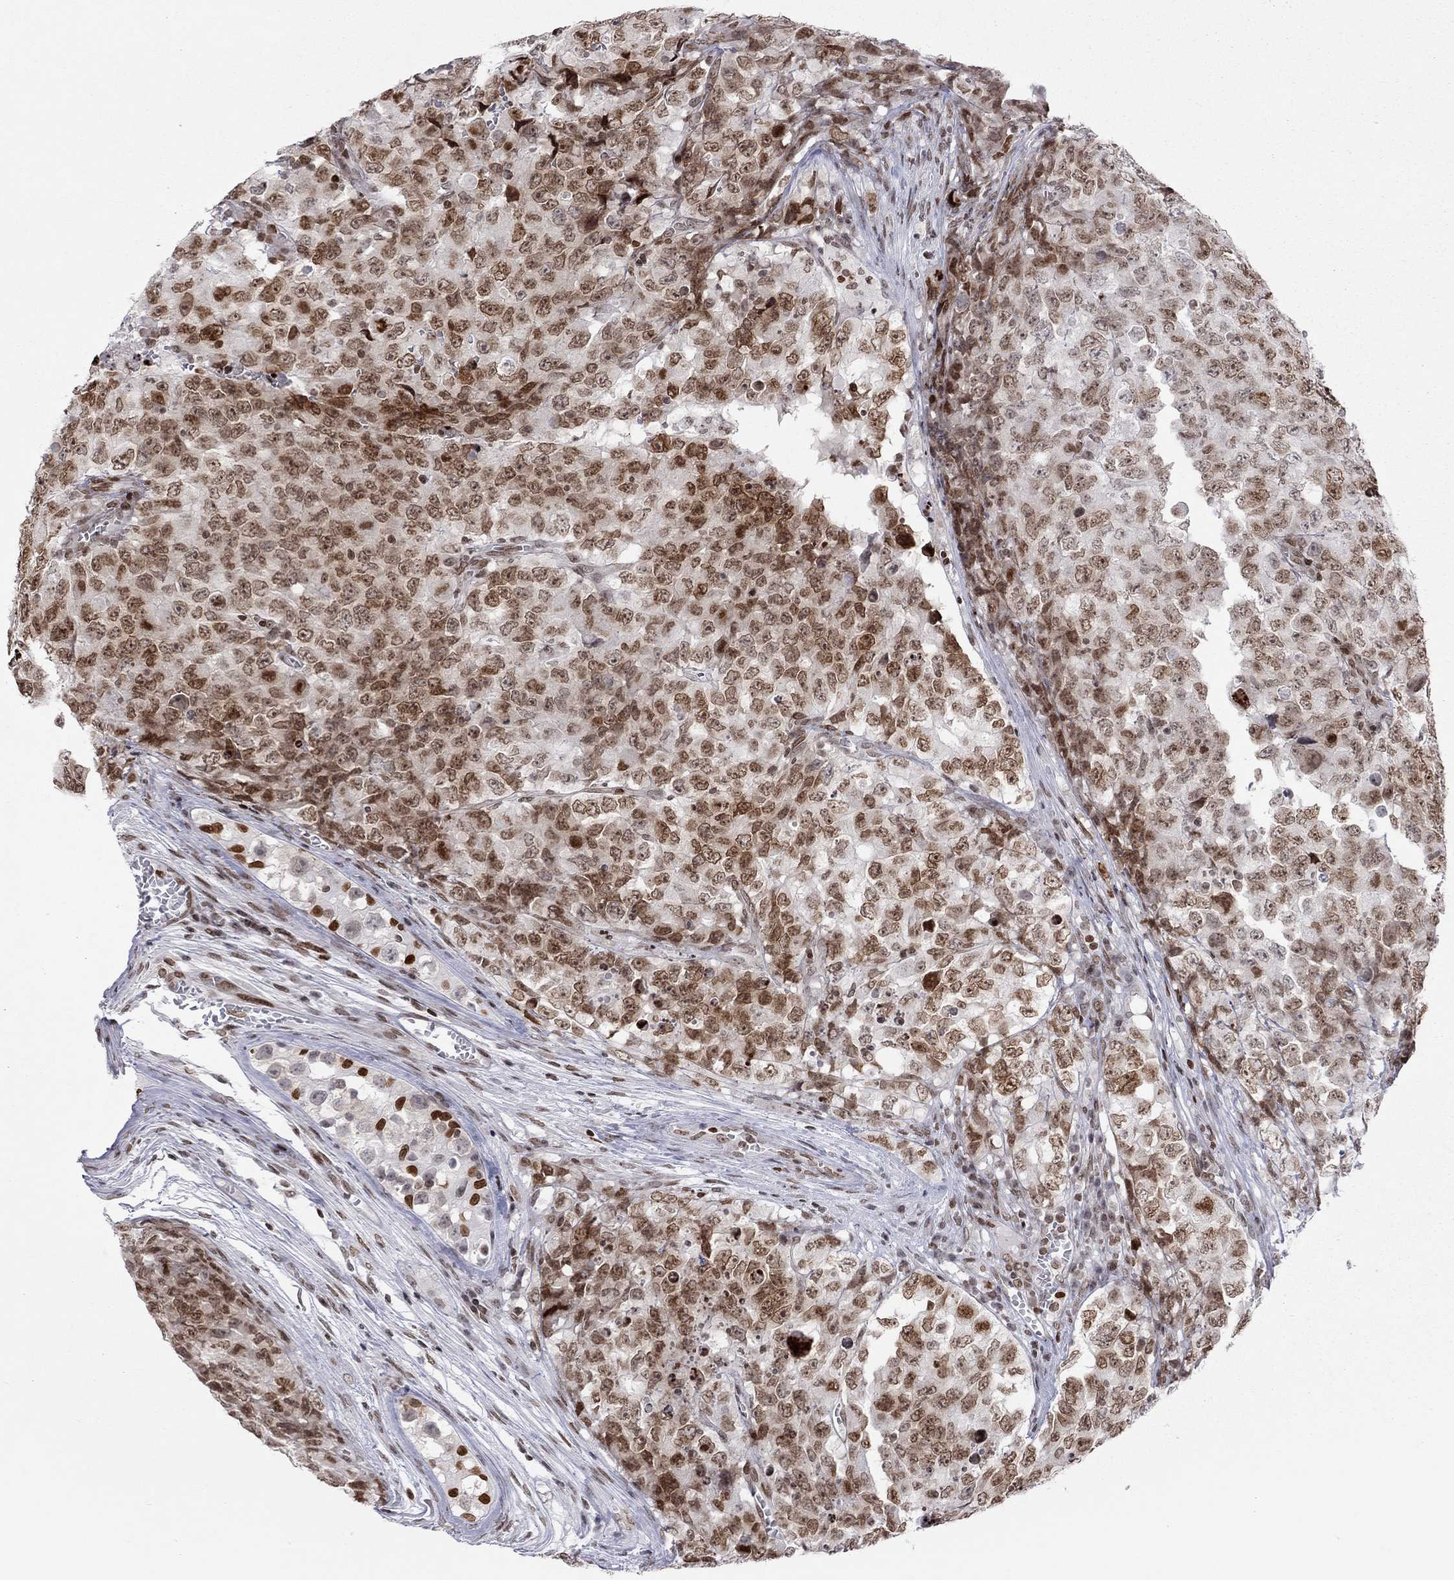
{"staining": {"intensity": "moderate", "quantity": "25%-75%", "location": "nuclear"}, "tissue": "testis cancer", "cell_type": "Tumor cells", "image_type": "cancer", "snomed": [{"axis": "morphology", "description": "Carcinoma, Embryonal, NOS"}, {"axis": "topography", "description": "Testis"}], "caption": "Immunohistochemistry (IHC) of testis embryonal carcinoma displays medium levels of moderate nuclear staining in about 25%-75% of tumor cells.", "gene": "H2AX", "patient": {"sex": "male", "age": 23}}